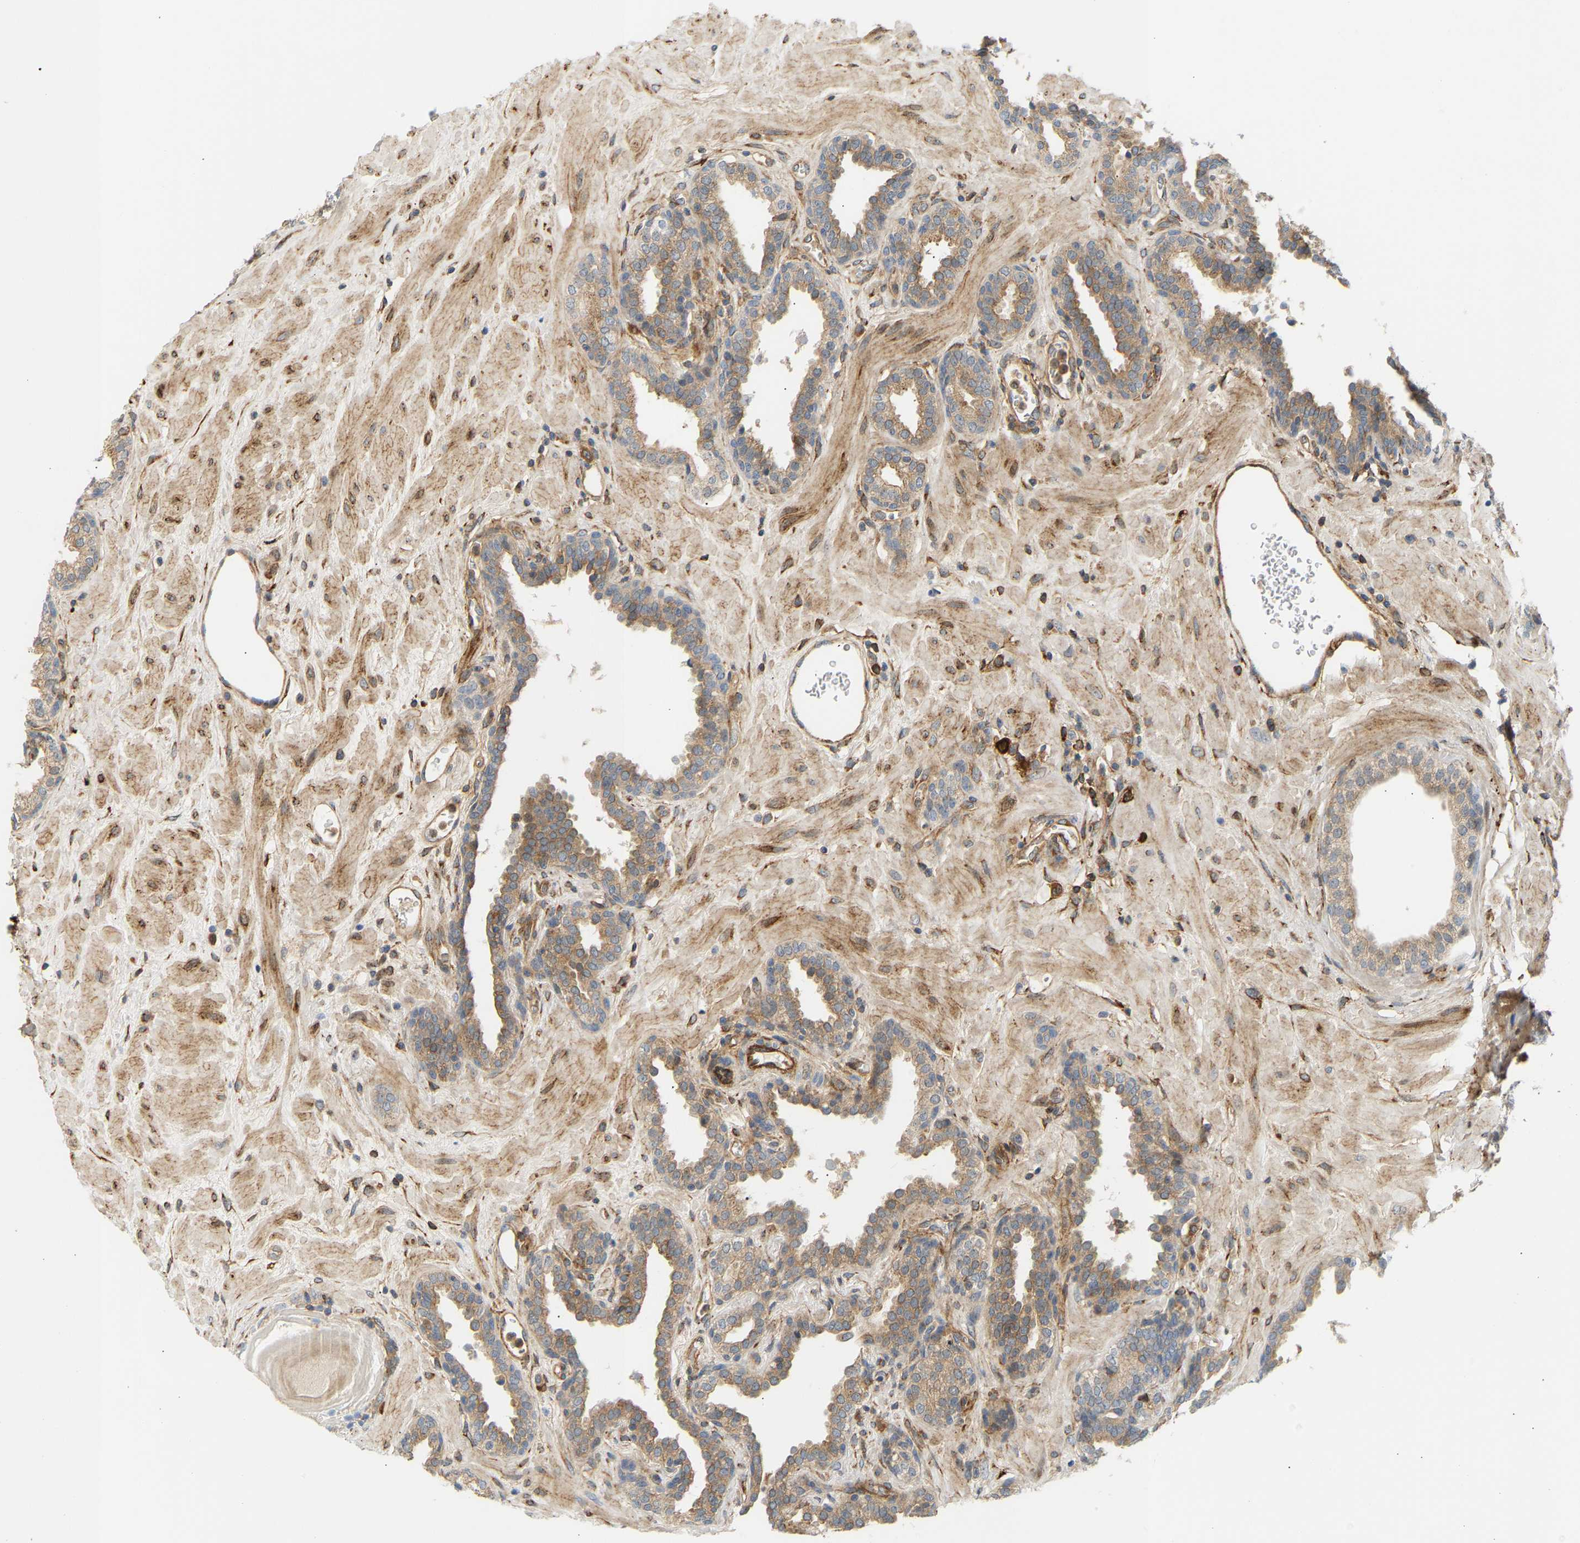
{"staining": {"intensity": "moderate", "quantity": "25%-75%", "location": "cytoplasmic/membranous"}, "tissue": "prostate", "cell_type": "Glandular cells", "image_type": "normal", "snomed": [{"axis": "morphology", "description": "Normal tissue, NOS"}, {"axis": "topography", "description": "Prostate"}], "caption": "DAB (3,3'-diaminobenzidine) immunohistochemical staining of benign human prostate exhibits moderate cytoplasmic/membranous protein staining in approximately 25%-75% of glandular cells.", "gene": "PLCG2", "patient": {"sex": "male", "age": 51}}